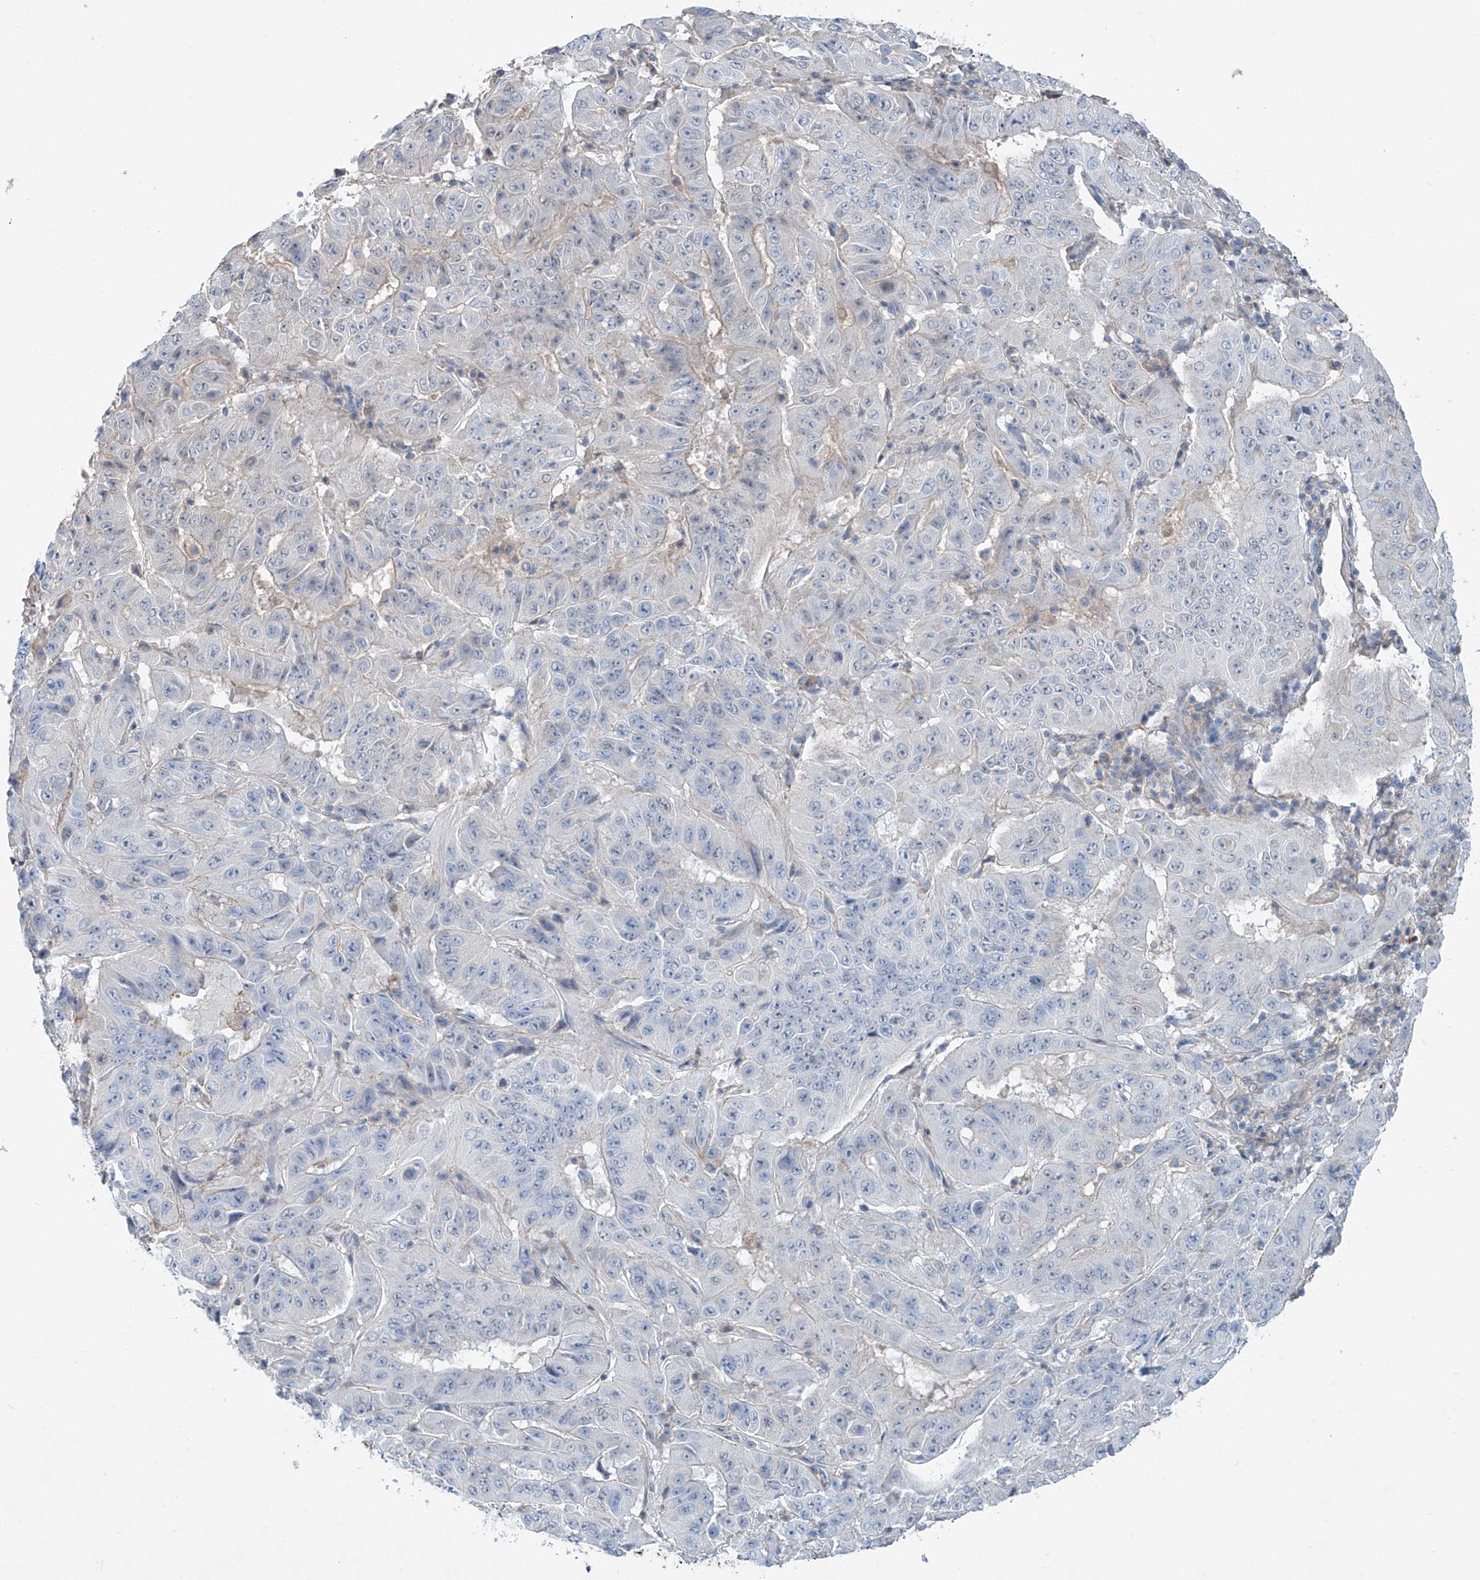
{"staining": {"intensity": "negative", "quantity": "none", "location": "none"}, "tissue": "pancreatic cancer", "cell_type": "Tumor cells", "image_type": "cancer", "snomed": [{"axis": "morphology", "description": "Adenocarcinoma, NOS"}, {"axis": "topography", "description": "Pancreas"}], "caption": "A micrograph of human adenocarcinoma (pancreatic) is negative for staining in tumor cells.", "gene": "ANKRD34A", "patient": {"sex": "male", "age": 63}}